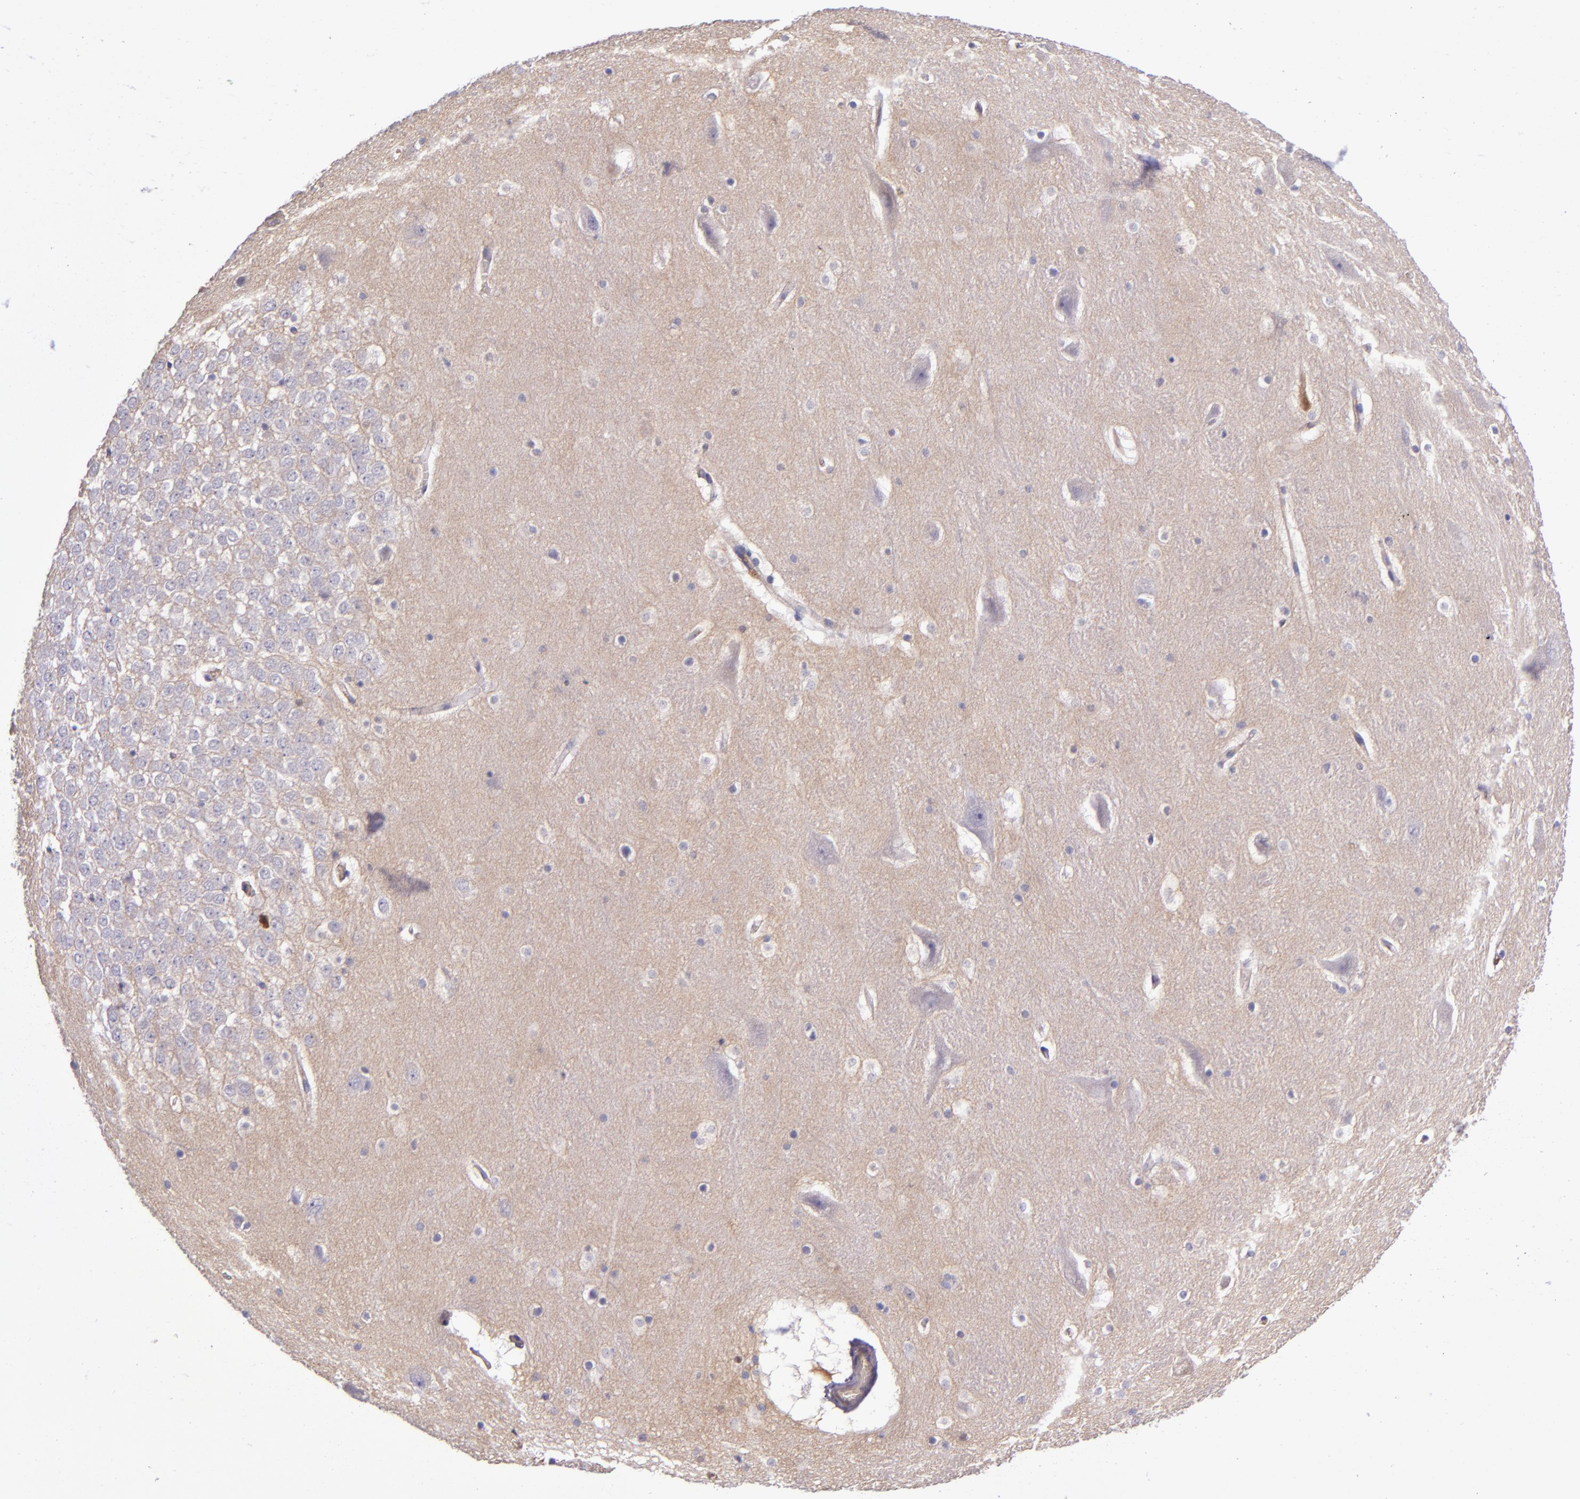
{"staining": {"intensity": "negative", "quantity": "none", "location": "none"}, "tissue": "hippocampus", "cell_type": "Glial cells", "image_type": "normal", "snomed": [{"axis": "morphology", "description": "Normal tissue, NOS"}, {"axis": "topography", "description": "Hippocampus"}], "caption": "Immunohistochemical staining of benign hippocampus displays no significant staining in glial cells. (DAB immunohistochemistry with hematoxylin counter stain).", "gene": "CLEC3B", "patient": {"sex": "male", "age": 45}}